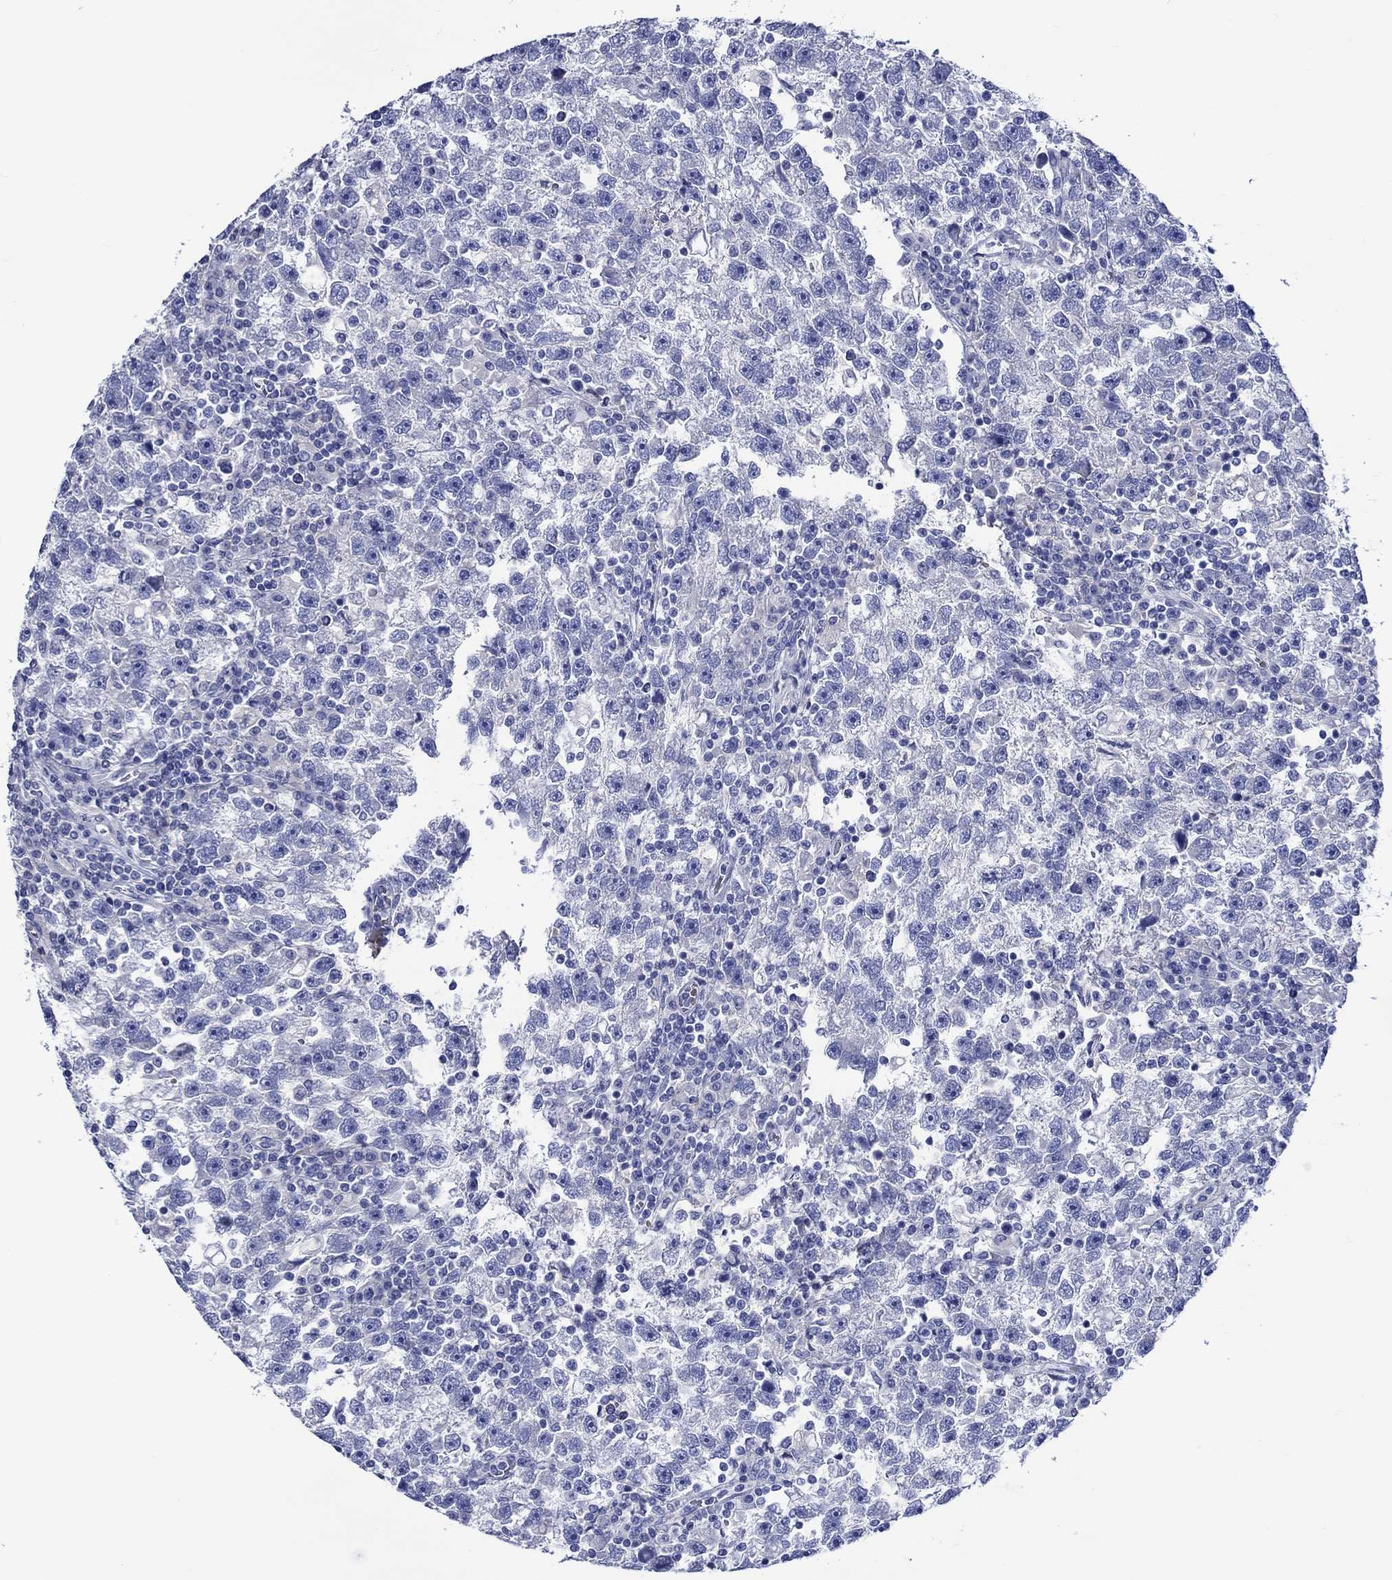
{"staining": {"intensity": "negative", "quantity": "none", "location": "none"}, "tissue": "testis cancer", "cell_type": "Tumor cells", "image_type": "cancer", "snomed": [{"axis": "morphology", "description": "Seminoma, NOS"}, {"axis": "topography", "description": "Testis"}], "caption": "This is an IHC image of human testis cancer (seminoma). There is no expression in tumor cells.", "gene": "NRIP3", "patient": {"sex": "male", "age": 47}}